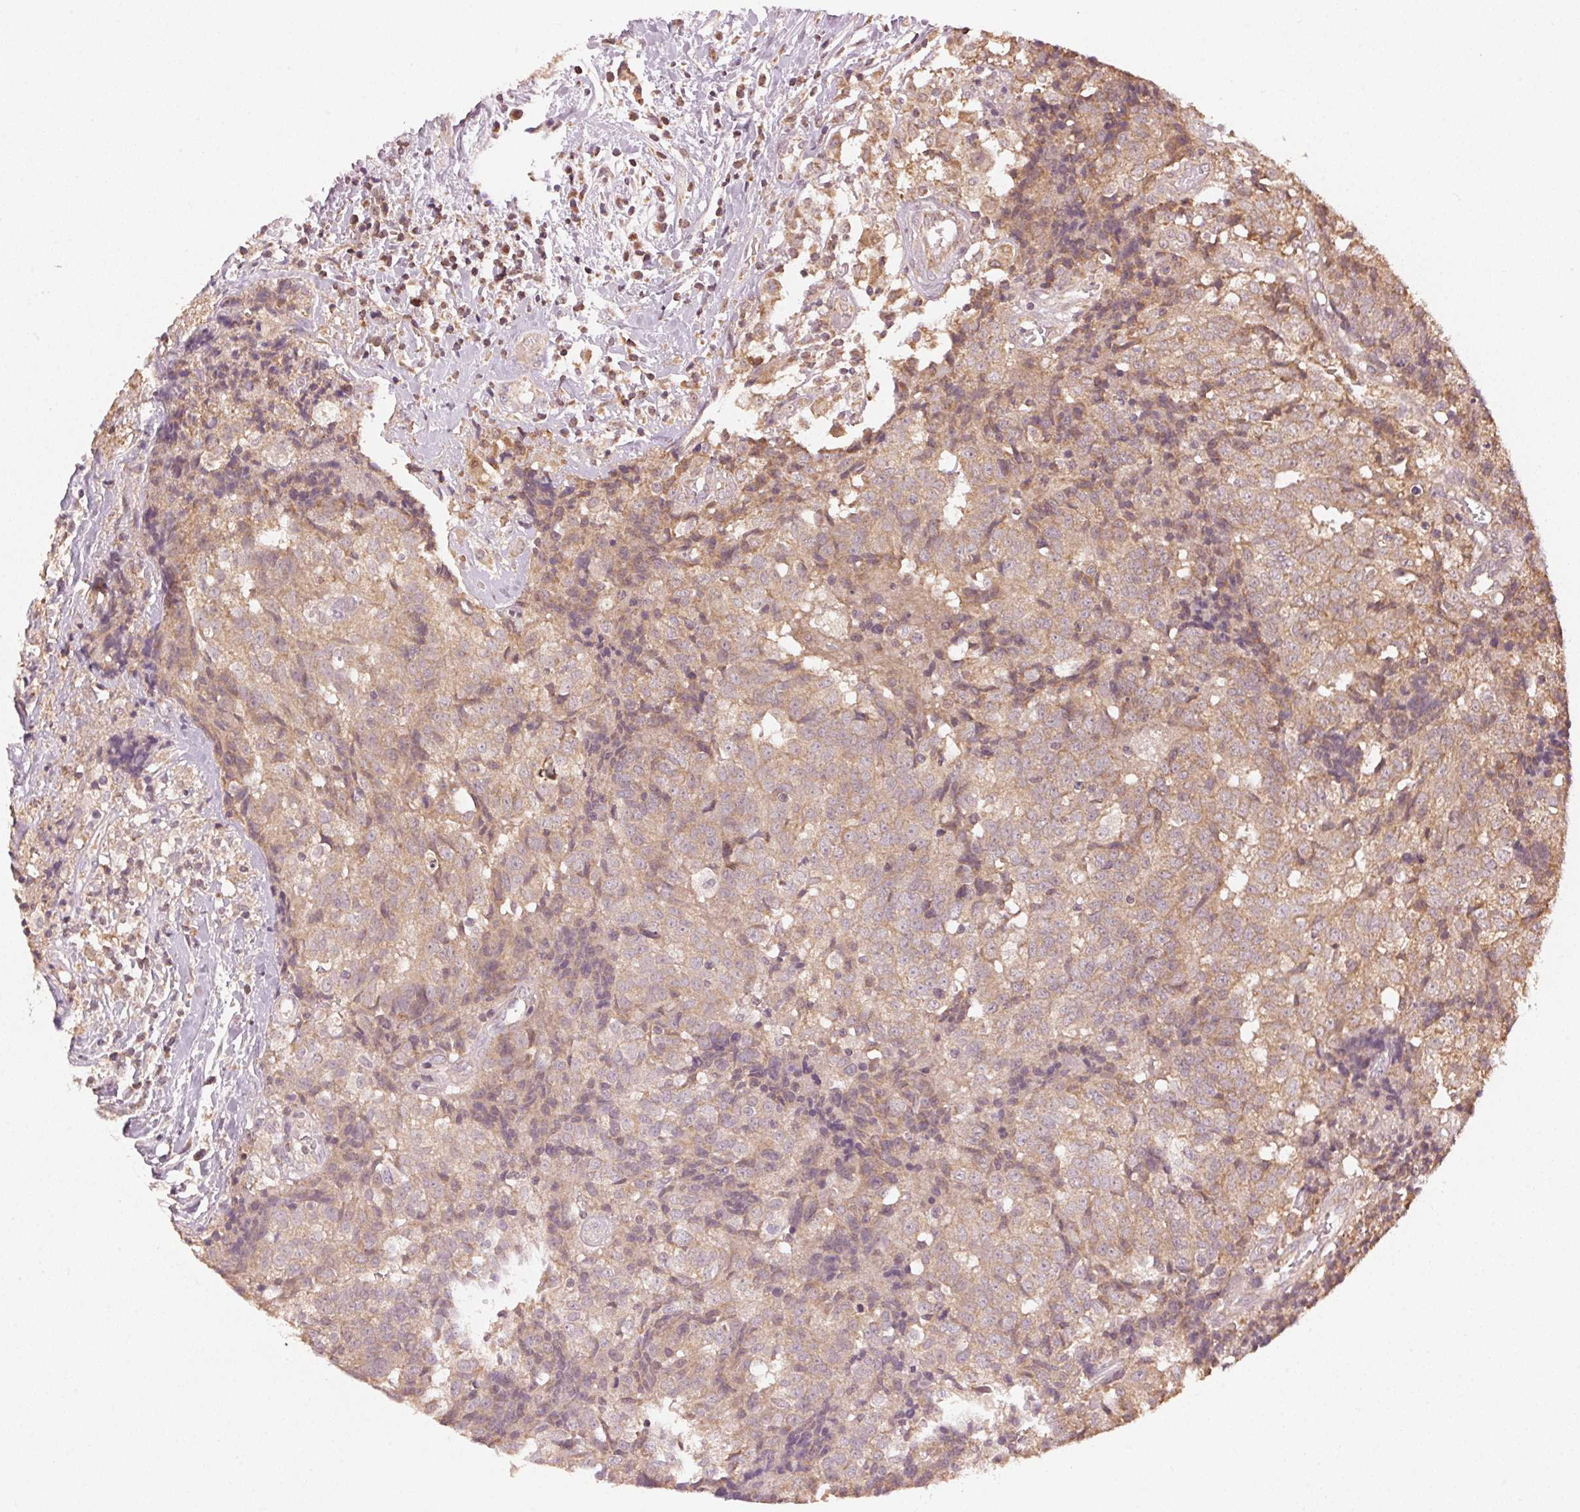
{"staining": {"intensity": "weak", "quantity": "25%-75%", "location": "cytoplasmic/membranous"}, "tissue": "prostate cancer", "cell_type": "Tumor cells", "image_type": "cancer", "snomed": [{"axis": "morphology", "description": "Adenocarcinoma, High grade"}, {"axis": "topography", "description": "Prostate and seminal vesicle, NOS"}], "caption": "There is low levels of weak cytoplasmic/membranous expression in tumor cells of prostate cancer, as demonstrated by immunohistochemical staining (brown color).", "gene": "ARHGAP6", "patient": {"sex": "male", "age": 60}}